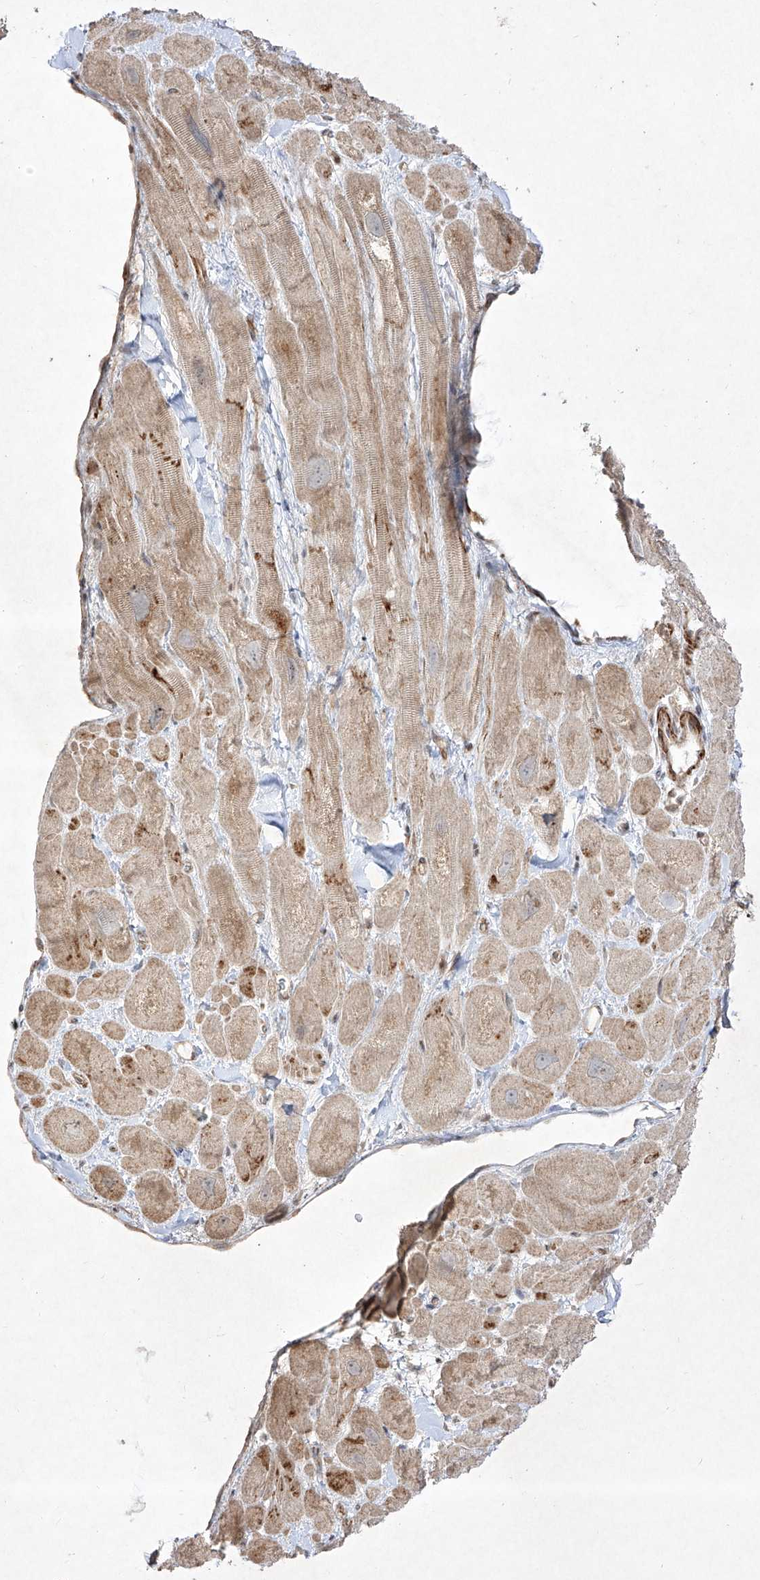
{"staining": {"intensity": "moderate", "quantity": ">75%", "location": "cytoplasmic/membranous"}, "tissue": "heart muscle", "cell_type": "Cardiomyocytes", "image_type": "normal", "snomed": [{"axis": "morphology", "description": "Normal tissue, NOS"}, {"axis": "topography", "description": "Heart"}], "caption": "The micrograph shows immunohistochemical staining of normal heart muscle. There is moderate cytoplasmic/membranous staining is present in approximately >75% of cardiomyocytes. Nuclei are stained in blue.", "gene": "KDM1B", "patient": {"sex": "male", "age": 49}}